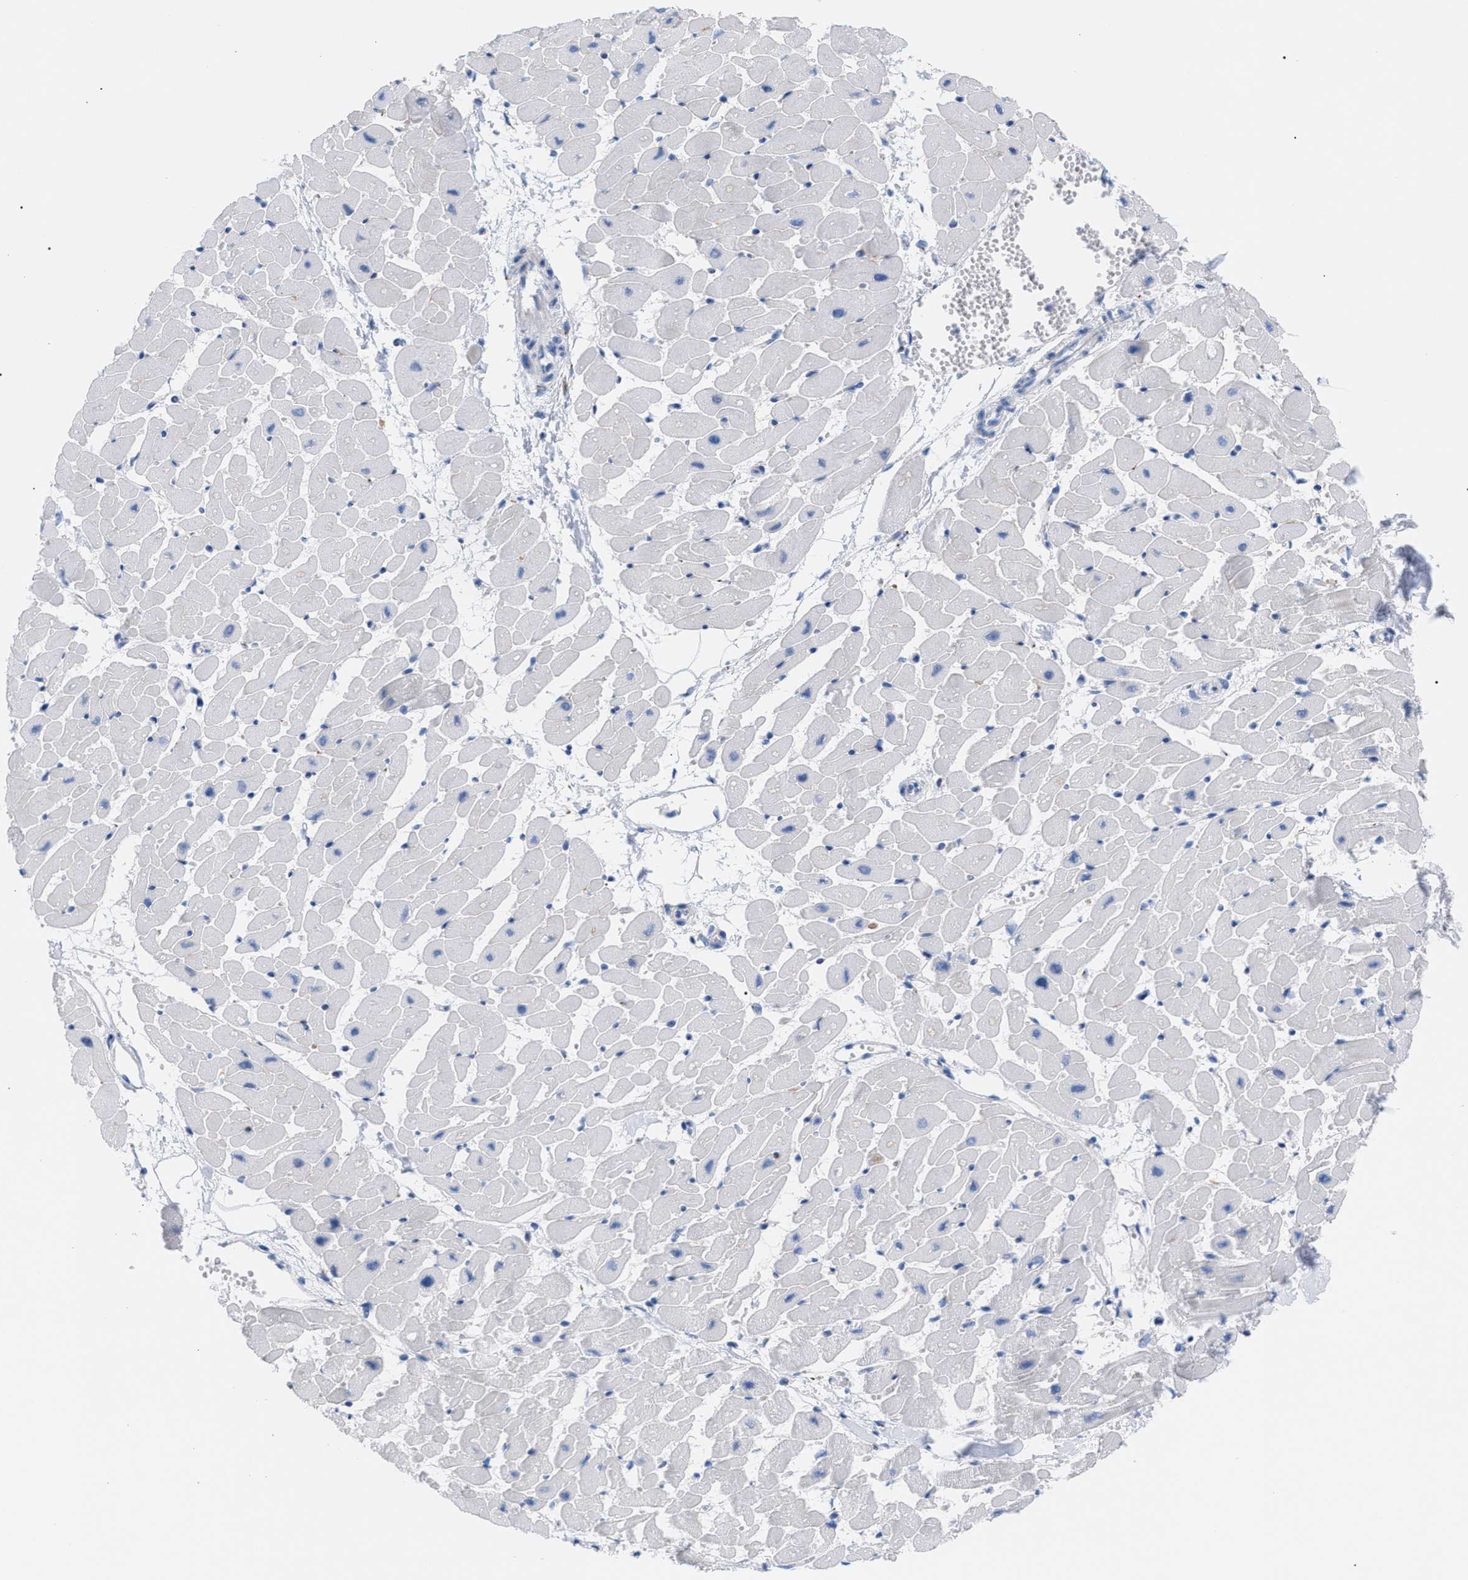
{"staining": {"intensity": "negative", "quantity": "none", "location": "none"}, "tissue": "heart muscle", "cell_type": "Cardiomyocytes", "image_type": "normal", "snomed": [{"axis": "morphology", "description": "Normal tissue, NOS"}, {"axis": "topography", "description": "Heart"}], "caption": "The immunohistochemistry (IHC) image has no significant positivity in cardiomyocytes of heart muscle. (Stains: DAB (3,3'-diaminobenzidine) immunohistochemistry with hematoxylin counter stain, Microscopy: brightfield microscopy at high magnification).", "gene": "TACC3", "patient": {"sex": "female", "age": 19}}